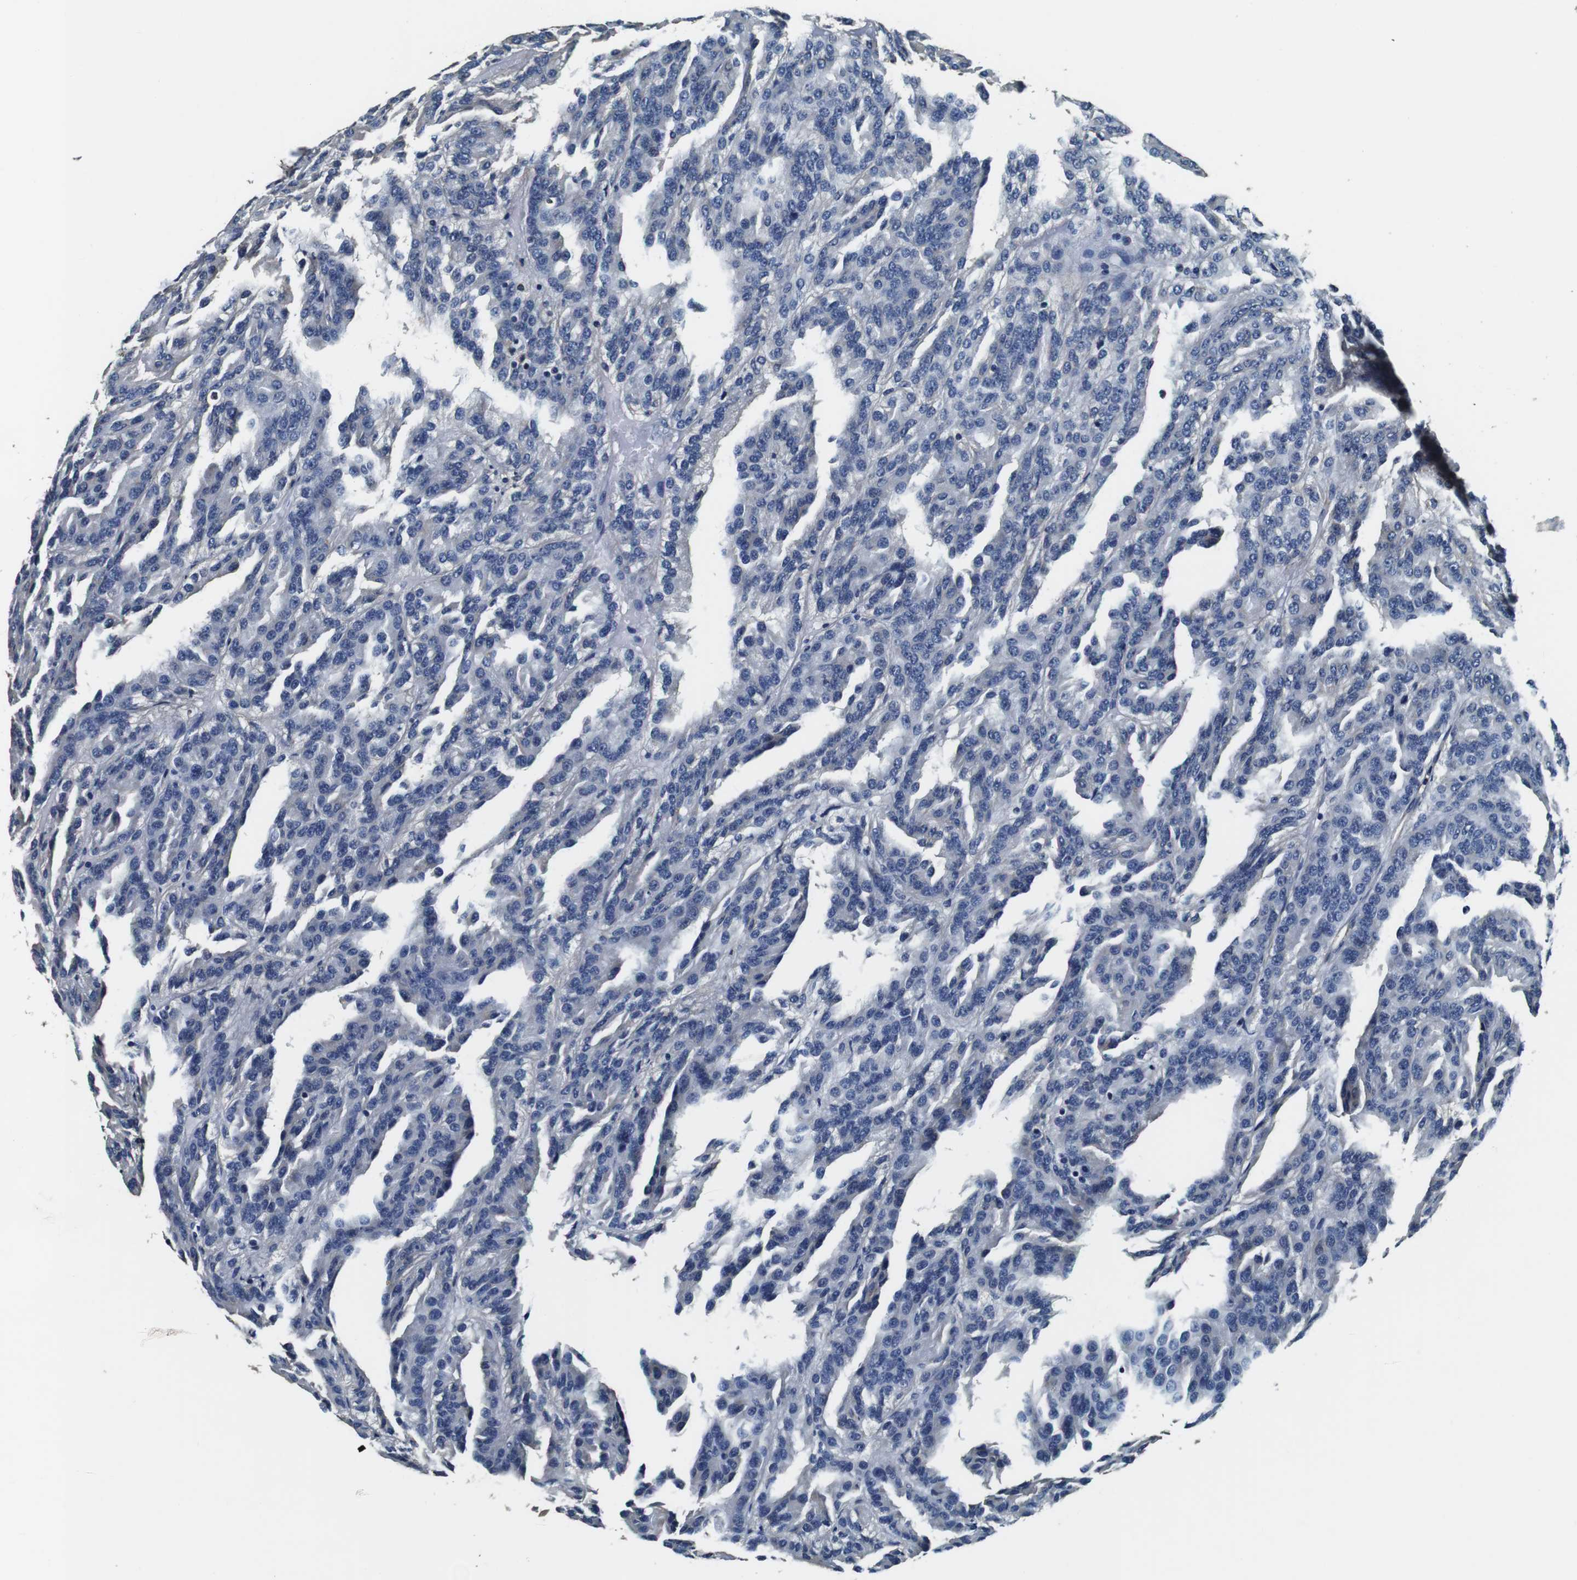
{"staining": {"intensity": "negative", "quantity": "none", "location": "none"}, "tissue": "renal cancer", "cell_type": "Tumor cells", "image_type": "cancer", "snomed": [{"axis": "morphology", "description": "Adenocarcinoma, NOS"}, {"axis": "topography", "description": "Kidney"}], "caption": "Immunohistochemistry (IHC) image of neoplastic tissue: human renal cancer (adenocarcinoma) stained with DAB reveals no significant protein positivity in tumor cells. (DAB (3,3'-diaminobenzidine) IHC with hematoxylin counter stain).", "gene": "GJE1", "patient": {"sex": "male", "age": 46}}